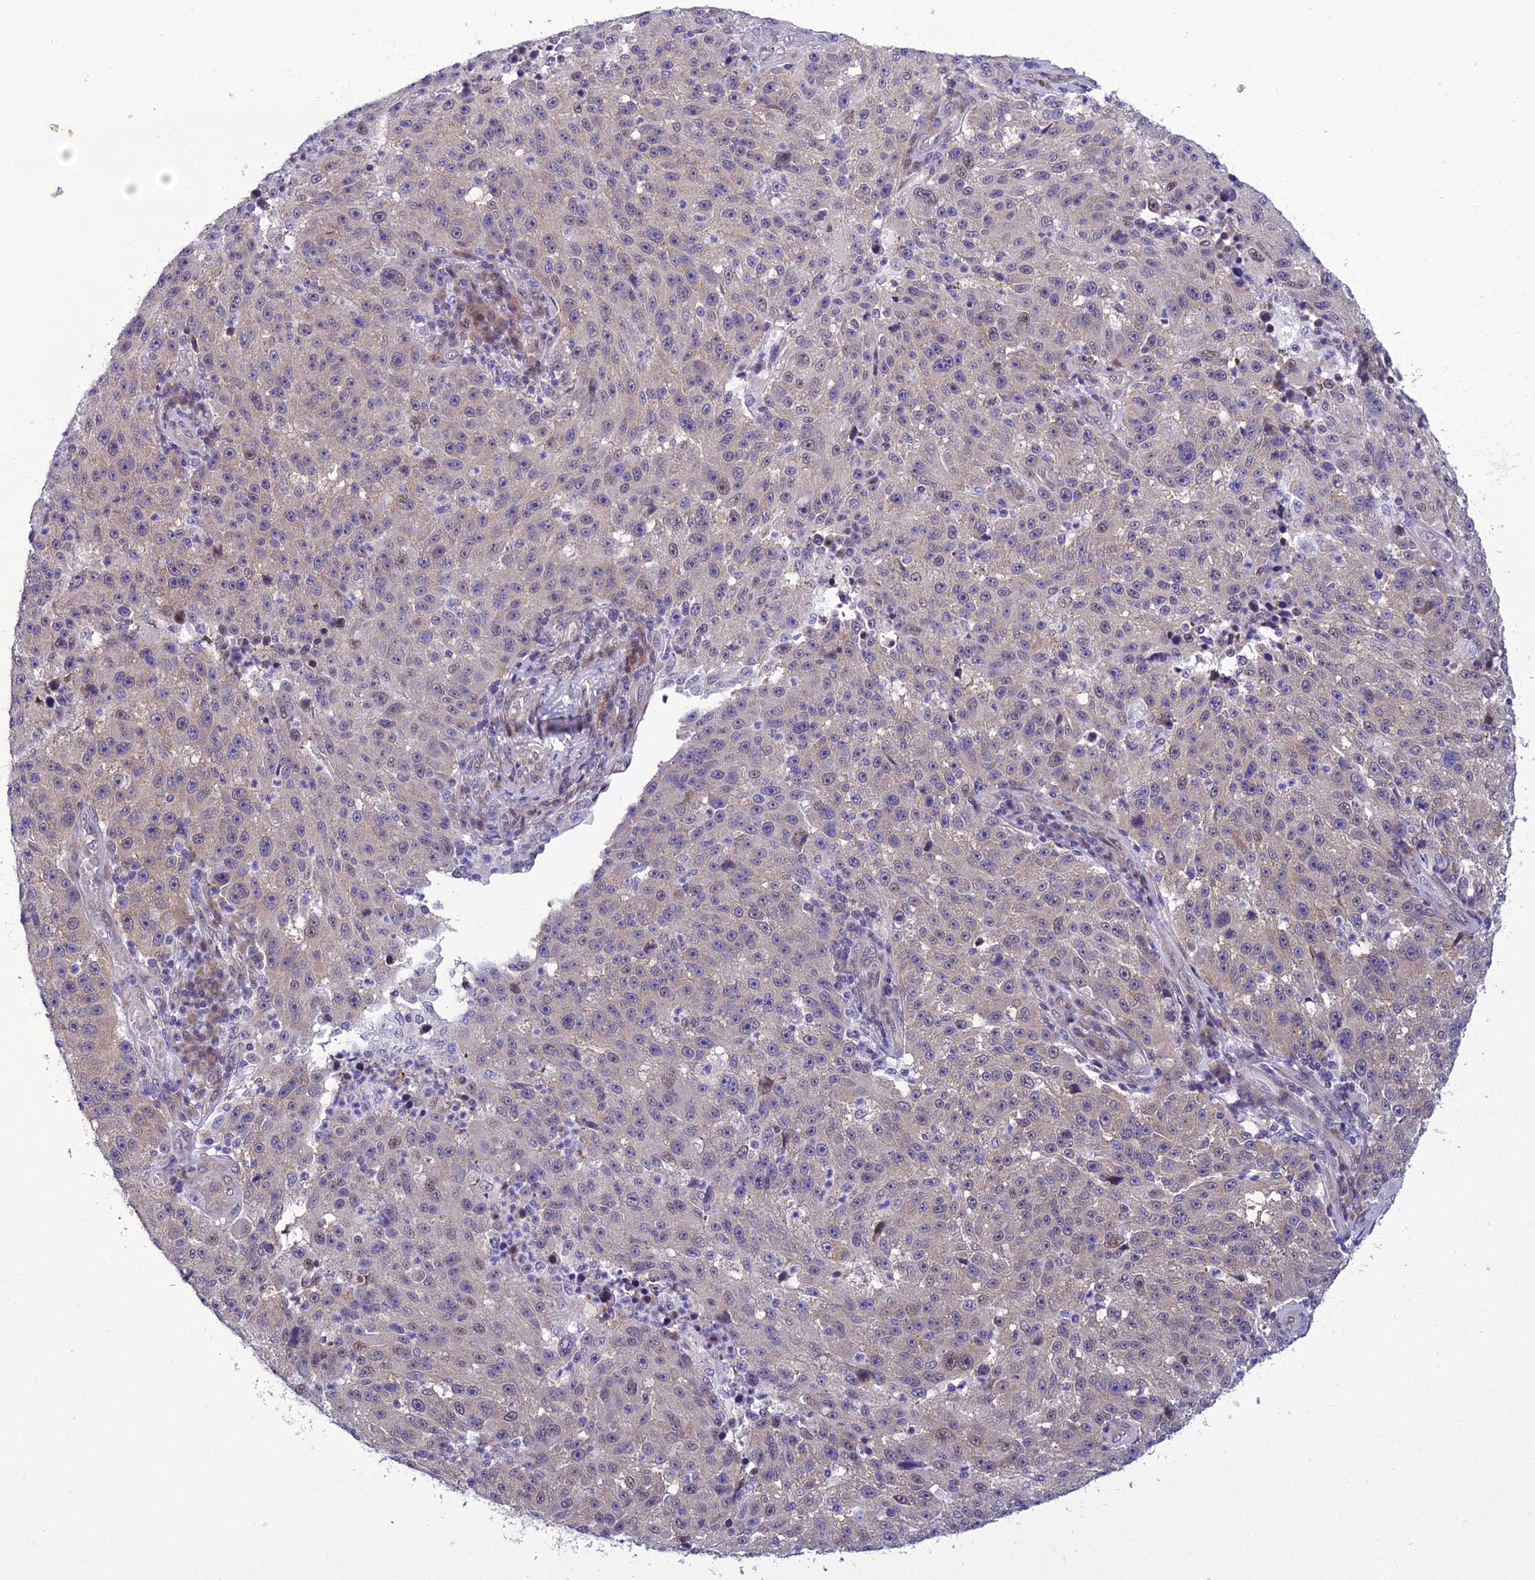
{"staining": {"intensity": "negative", "quantity": "none", "location": "none"}, "tissue": "melanoma", "cell_type": "Tumor cells", "image_type": "cancer", "snomed": [{"axis": "morphology", "description": "Malignant melanoma, NOS"}, {"axis": "topography", "description": "Skin"}], "caption": "Human malignant melanoma stained for a protein using IHC demonstrates no positivity in tumor cells.", "gene": "GAB4", "patient": {"sex": "male", "age": 53}}